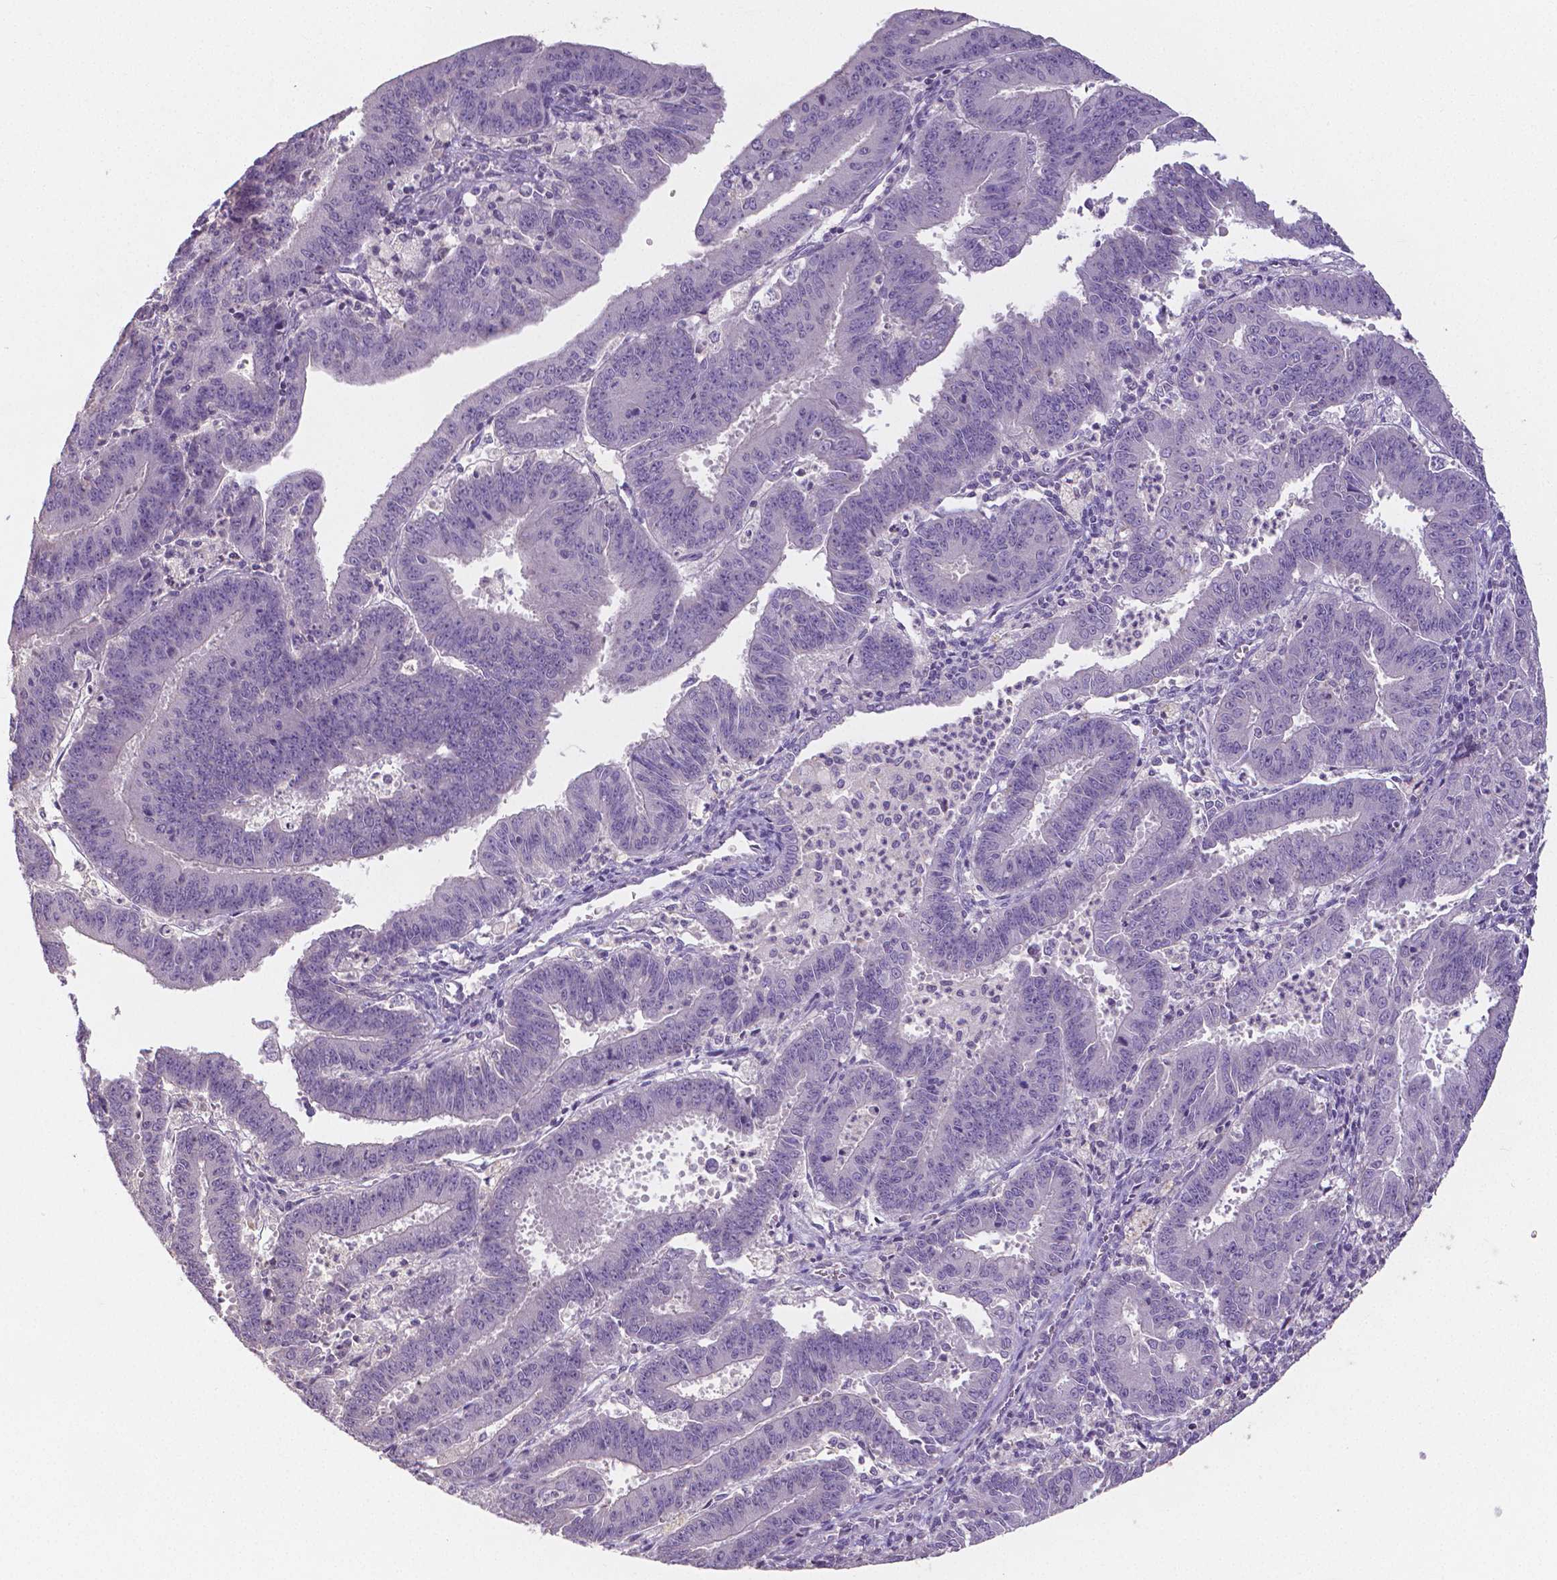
{"staining": {"intensity": "negative", "quantity": "none", "location": "none"}, "tissue": "endometrial cancer", "cell_type": "Tumor cells", "image_type": "cancer", "snomed": [{"axis": "morphology", "description": "Adenocarcinoma, NOS"}, {"axis": "topography", "description": "Endometrium"}], "caption": "IHC photomicrograph of human adenocarcinoma (endometrial) stained for a protein (brown), which demonstrates no positivity in tumor cells.", "gene": "CRMP1", "patient": {"sex": "female", "age": 73}}